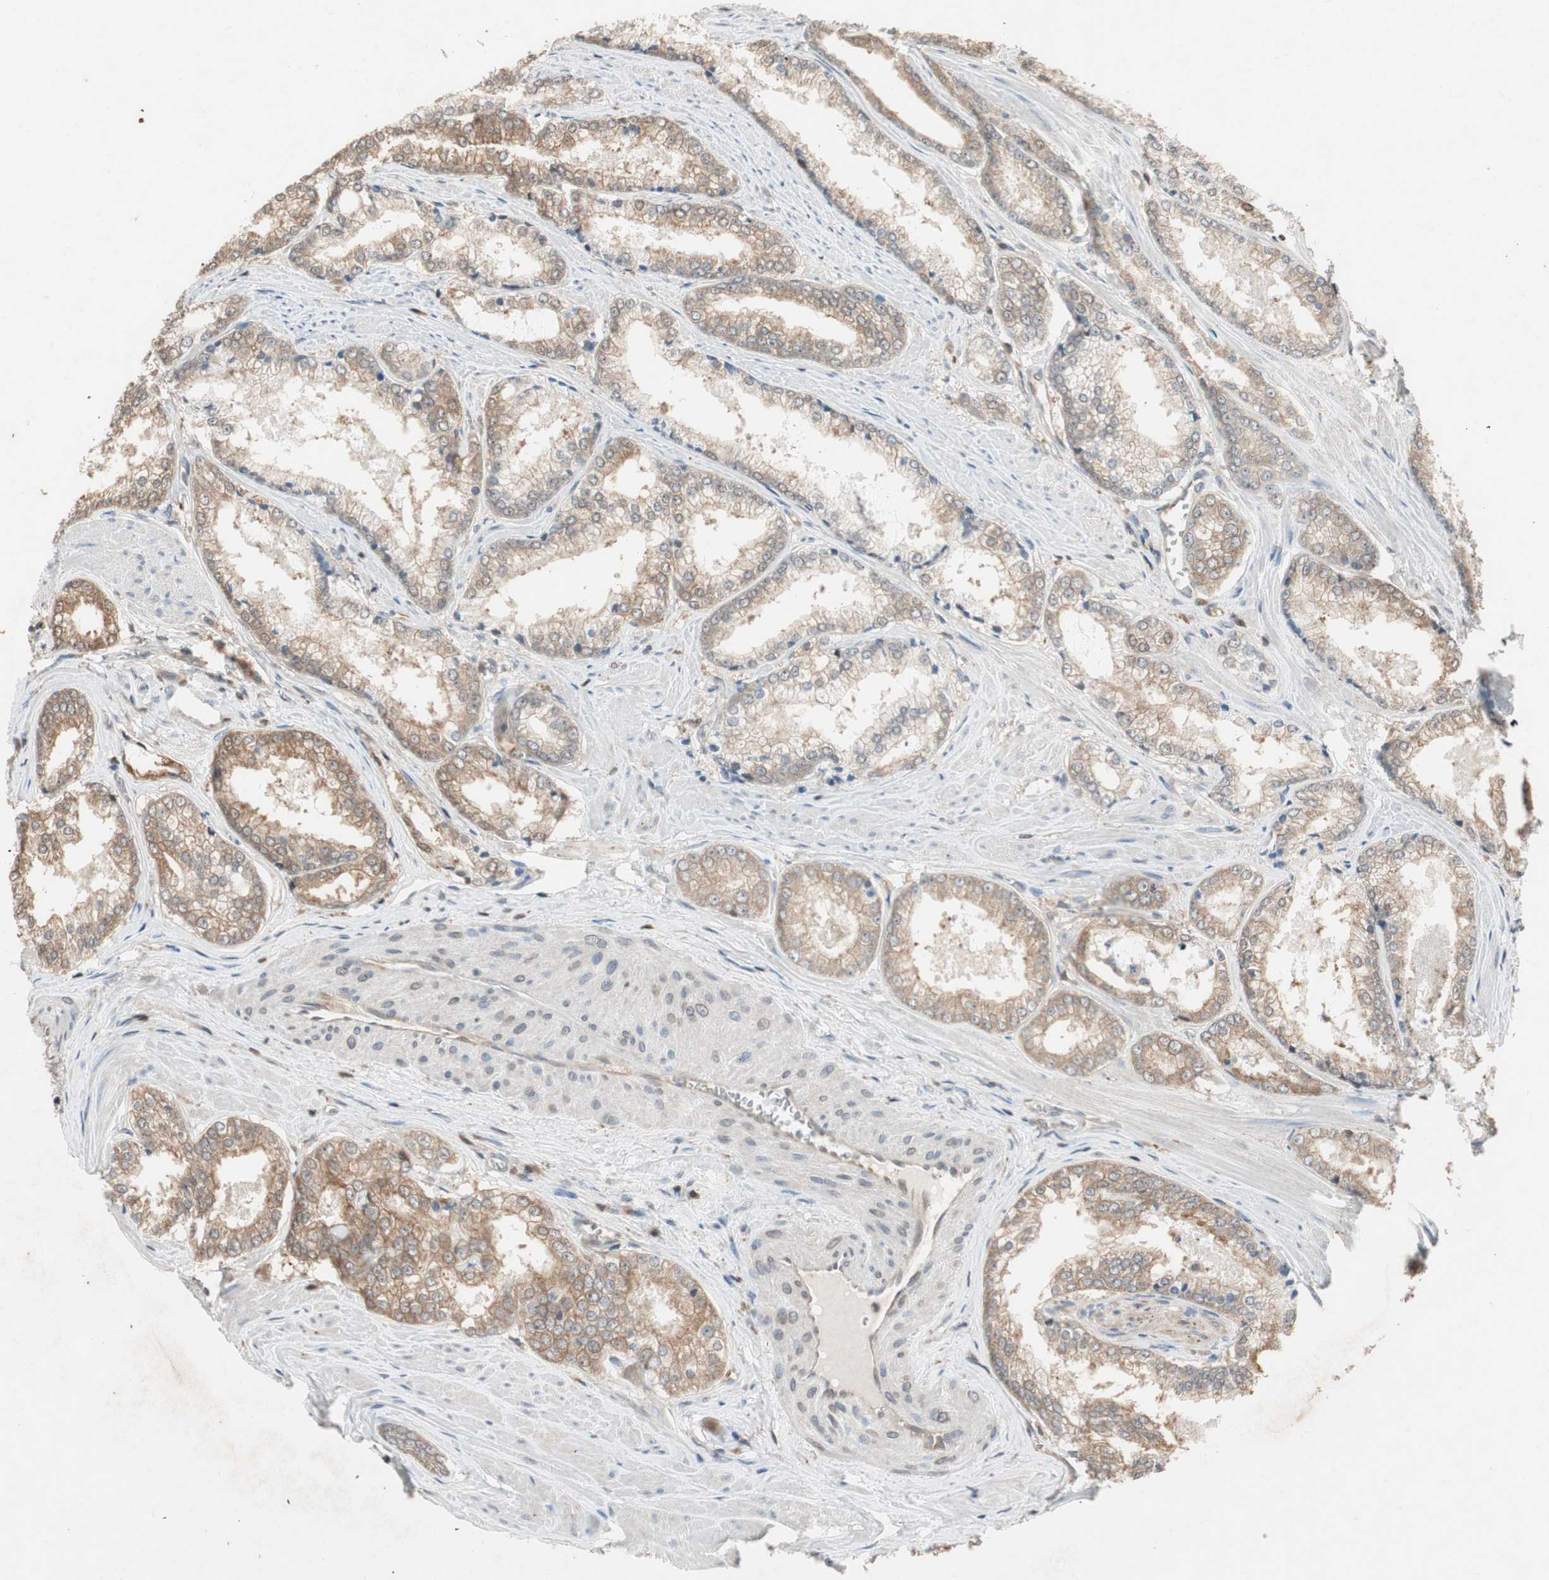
{"staining": {"intensity": "weak", "quantity": ">75%", "location": "cytoplasmic/membranous"}, "tissue": "prostate cancer", "cell_type": "Tumor cells", "image_type": "cancer", "snomed": [{"axis": "morphology", "description": "Adenocarcinoma, Low grade"}, {"axis": "topography", "description": "Prostate"}], "caption": "Adenocarcinoma (low-grade) (prostate) was stained to show a protein in brown. There is low levels of weak cytoplasmic/membranous expression in about >75% of tumor cells.", "gene": "SERPINB5", "patient": {"sex": "male", "age": 64}}